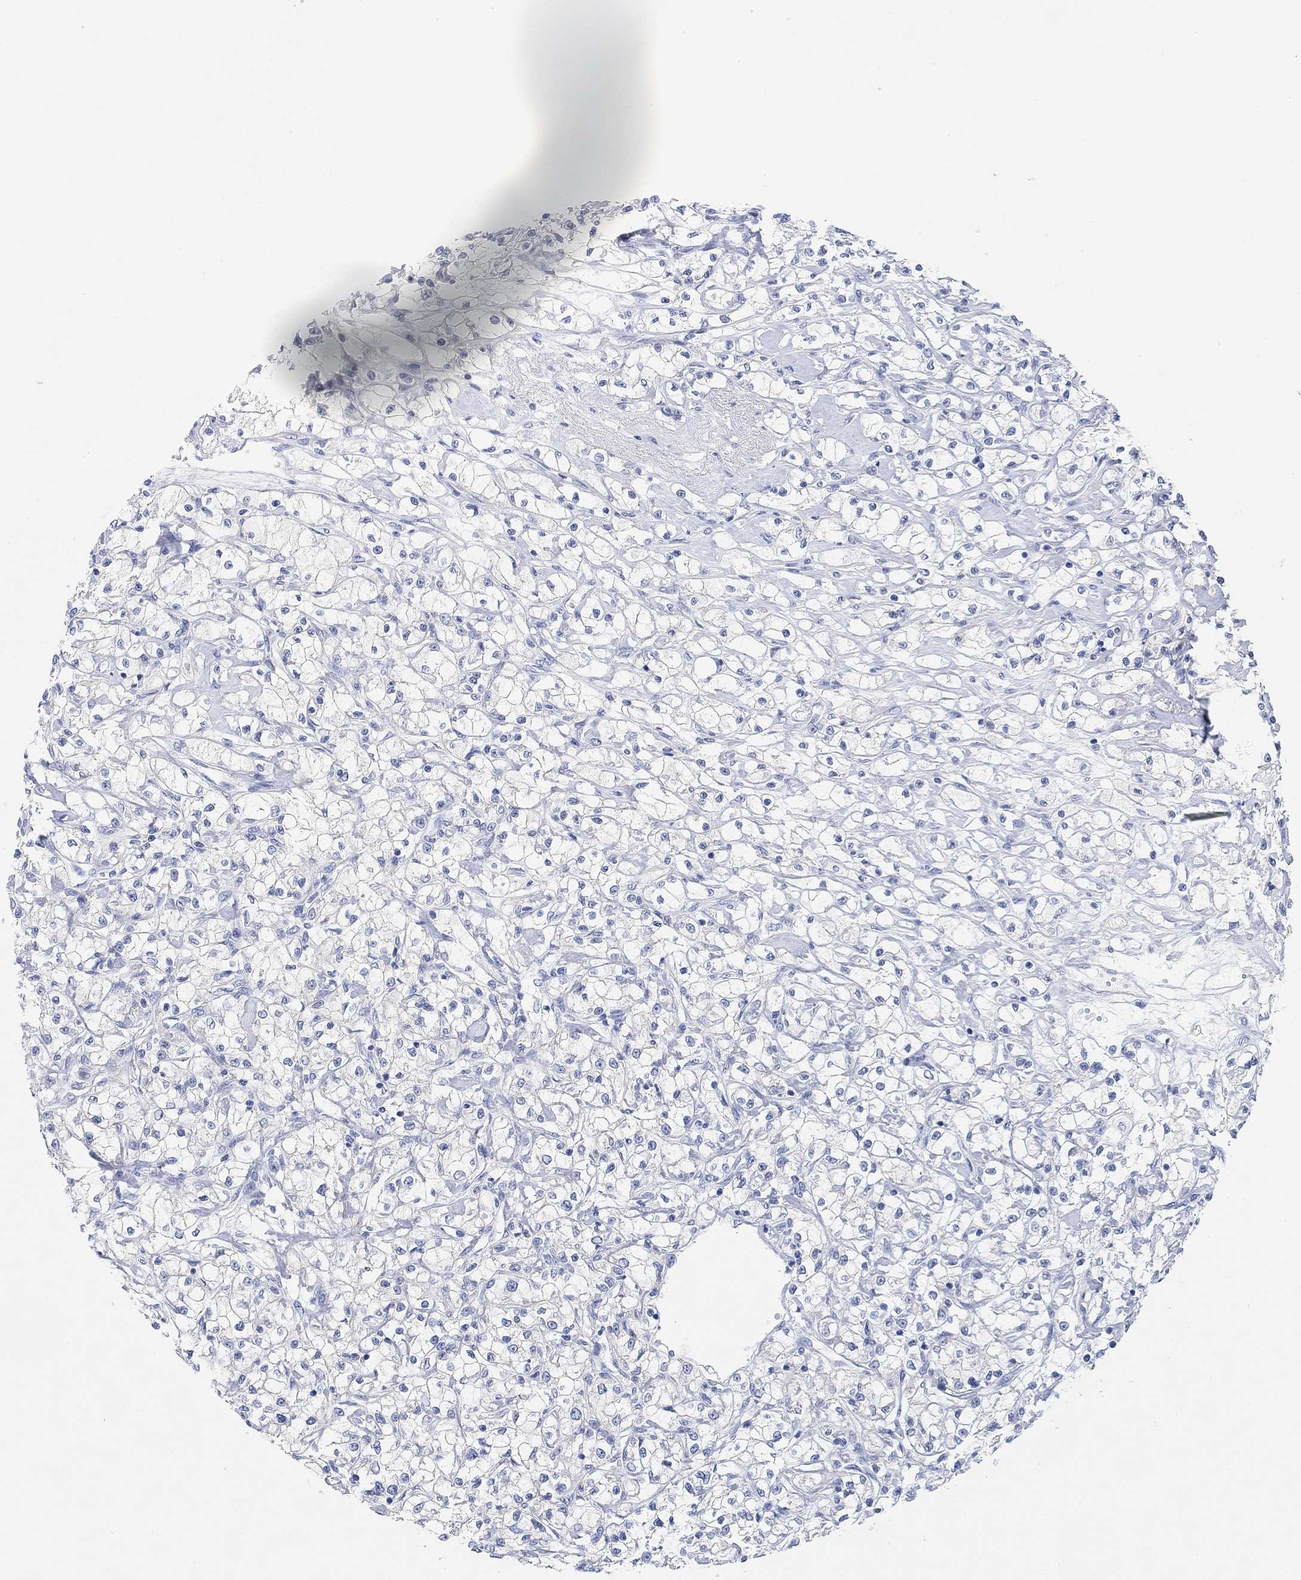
{"staining": {"intensity": "negative", "quantity": "none", "location": "none"}, "tissue": "renal cancer", "cell_type": "Tumor cells", "image_type": "cancer", "snomed": [{"axis": "morphology", "description": "Adenocarcinoma, NOS"}, {"axis": "topography", "description": "Kidney"}], "caption": "A histopathology image of adenocarcinoma (renal) stained for a protein shows no brown staining in tumor cells. (DAB immunohistochemistry (IHC) with hematoxylin counter stain).", "gene": "RGS1", "patient": {"sex": "female", "age": 59}}